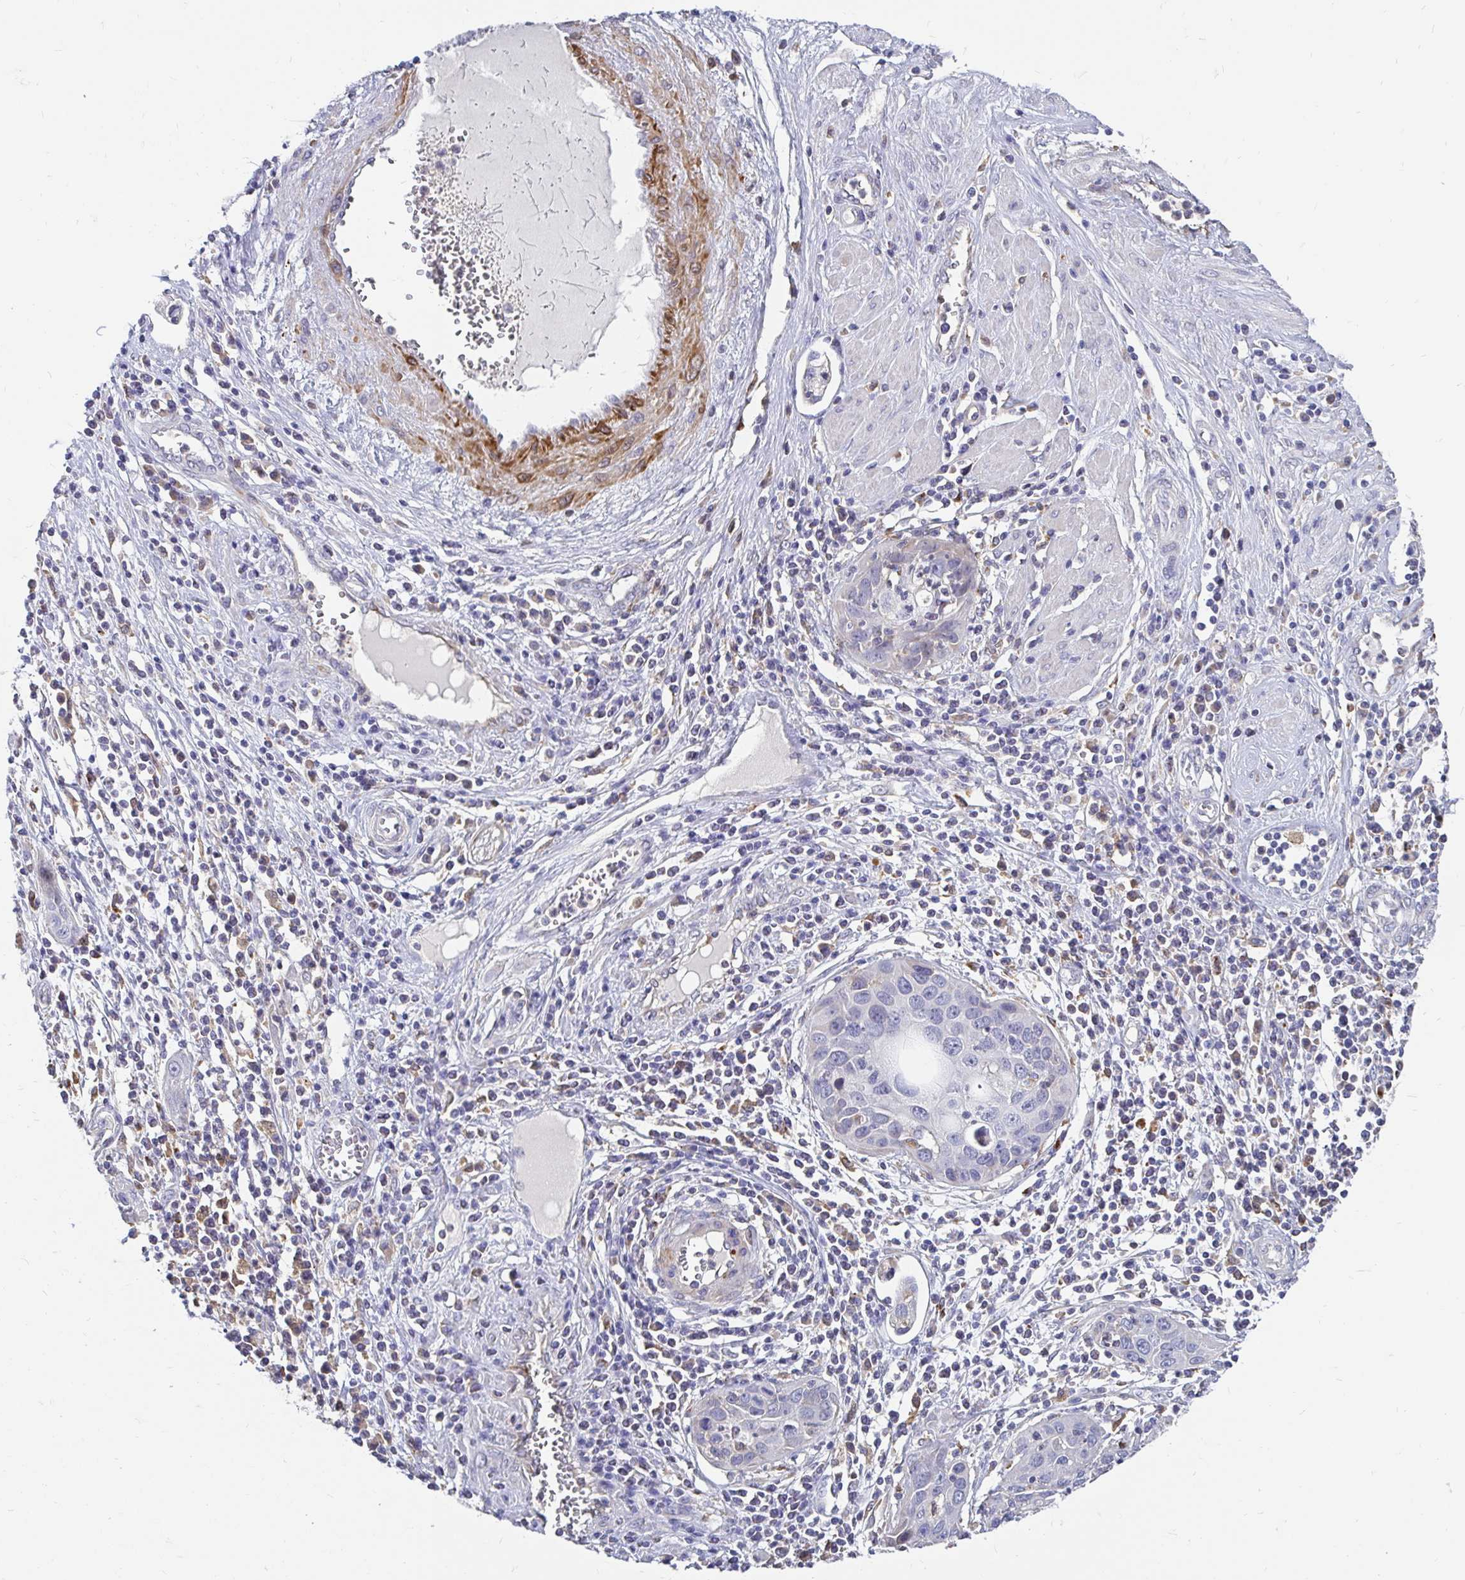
{"staining": {"intensity": "negative", "quantity": "none", "location": "none"}, "tissue": "cervical cancer", "cell_type": "Tumor cells", "image_type": "cancer", "snomed": [{"axis": "morphology", "description": "Squamous cell carcinoma, NOS"}, {"axis": "topography", "description": "Cervix"}], "caption": "Cervical cancer was stained to show a protein in brown. There is no significant positivity in tumor cells.", "gene": "CDKL1", "patient": {"sex": "female", "age": 36}}